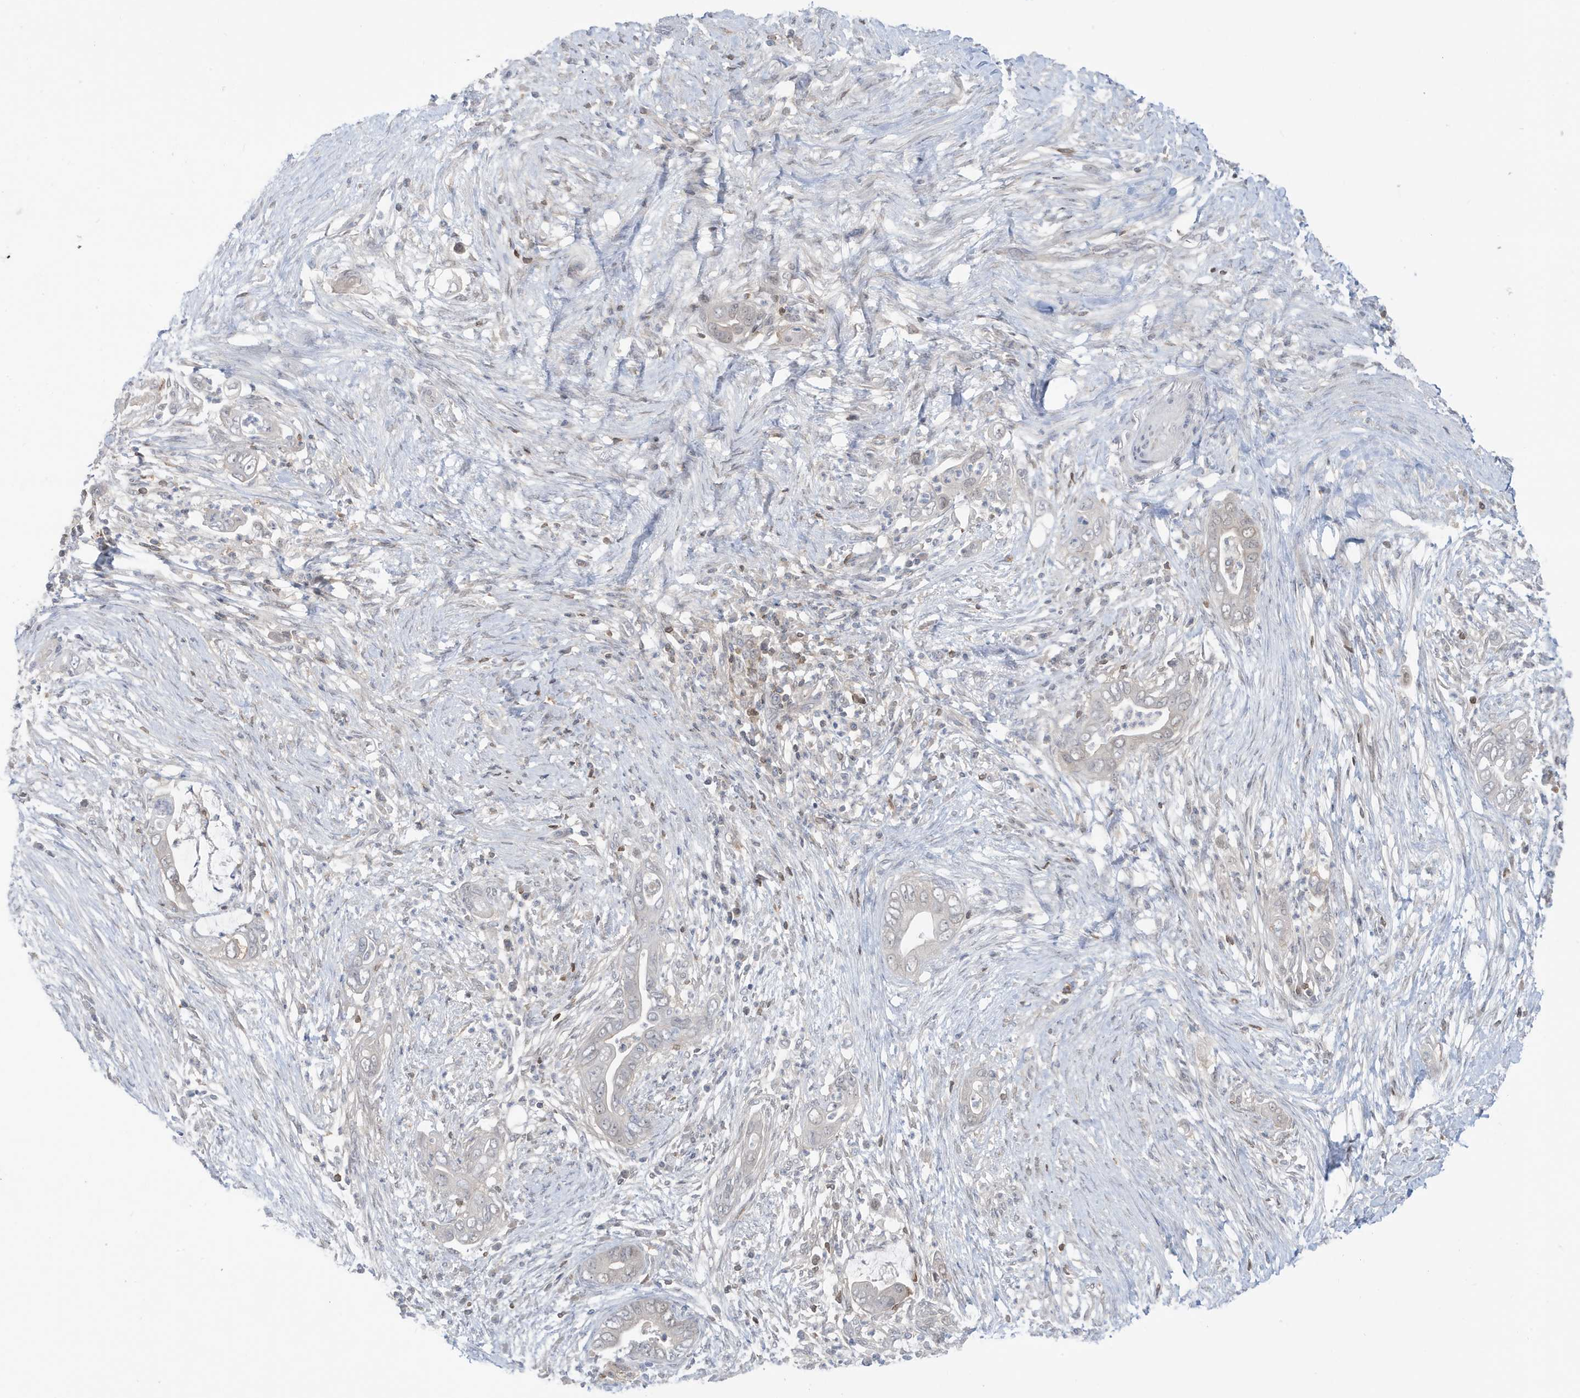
{"staining": {"intensity": "negative", "quantity": "none", "location": "none"}, "tissue": "pancreatic cancer", "cell_type": "Tumor cells", "image_type": "cancer", "snomed": [{"axis": "morphology", "description": "Adenocarcinoma, NOS"}, {"axis": "topography", "description": "Pancreas"}], "caption": "IHC image of neoplastic tissue: pancreatic cancer (adenocarcinoma) stained with DAB (3,3'-diaminobenzidine) displays no significant protein expression in tumor cells.", "gene": "OGA", "patient": {"sex": "male", "age": 75}}